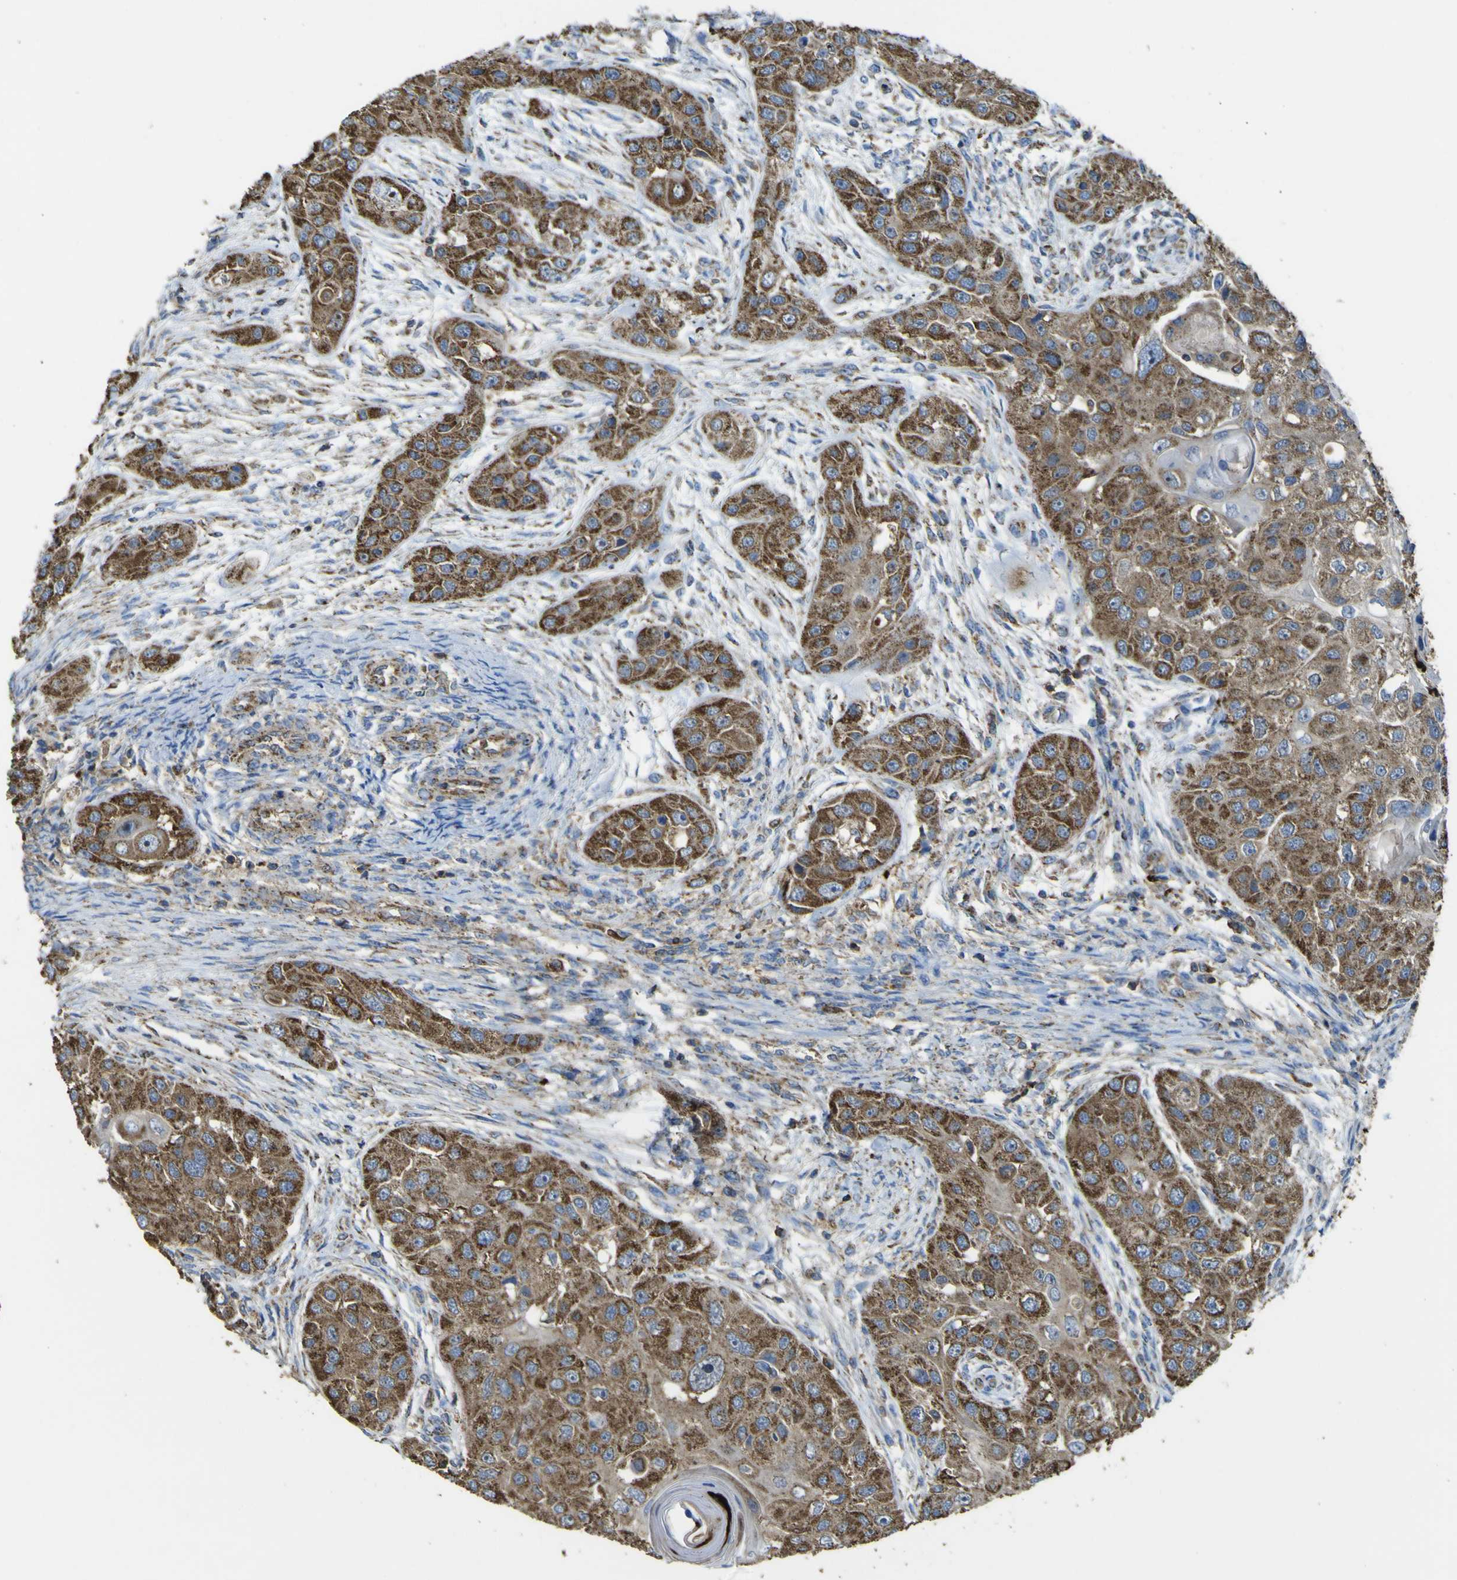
{"staining": {"intensity": "strong", "quantity": ">75%", "location": "cytoplasmic/membranous"}, "tissue": "head and neck cancer", "cell_type": "Tumor cells", "image_type": "cancer", "snomed": [{"axis": "morphology", "description": "Normal tissue, NOS"}, {"axis": "morphology", "description": "Squamous cell carcinoma, NOS"}, {"axis": "topography", "description": "Skeletal muscle"}, {"axis": "topography", "description": "Head-Neck"}], "caption": "Protein staining reveals strong cytoplasmic/membranous expression in approximately >75% of tumor cells in head and neck cancer.", "gene": "ACSL3", "patient": {"sex": "male", "age": 51}}